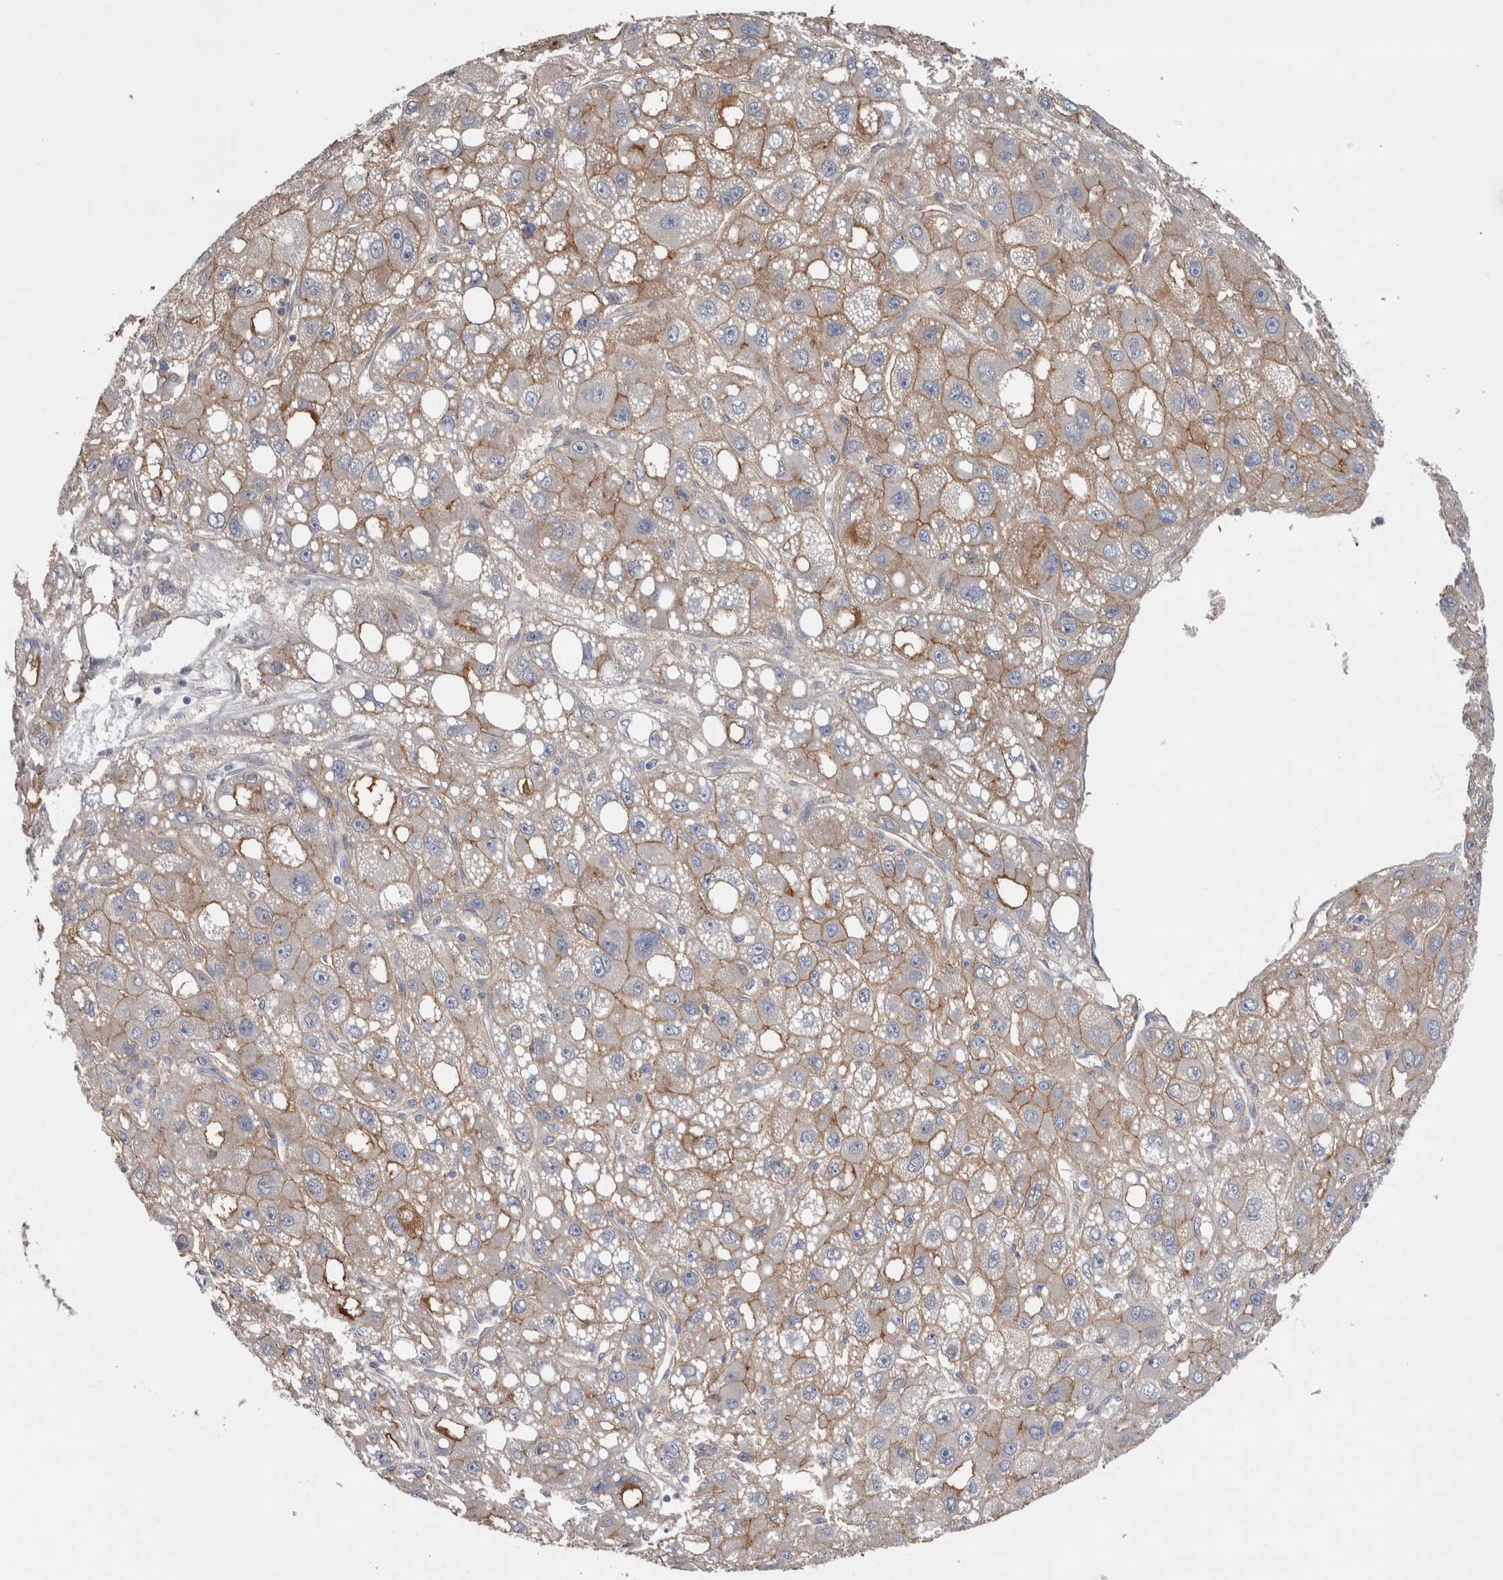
{"staining": {"intensity": "moderate", "quantity": ">75%", "location": "cytoplasmic/membranous"}, "tissue": "liver cancer", "cell_type": "Tumor cells", "image_type": "cancer", "snomed": [{"axis": "morphology", "description": "Carcinoma, Hepatocellular, NOS"}, {"axis": "topography", "description": "Liver"}], "caption": "Immunohistochemistry (IHC) photomicrograph of human liver cancer (hepatocellular carcinoma) stained for a protein (brown), which exhibits medium levels of moderate cytoplasmic/membranous staining in approximately >75% of tumor cells.", "gene": "NECTIN2", "patient": {"sex": "male", "age": 55}}